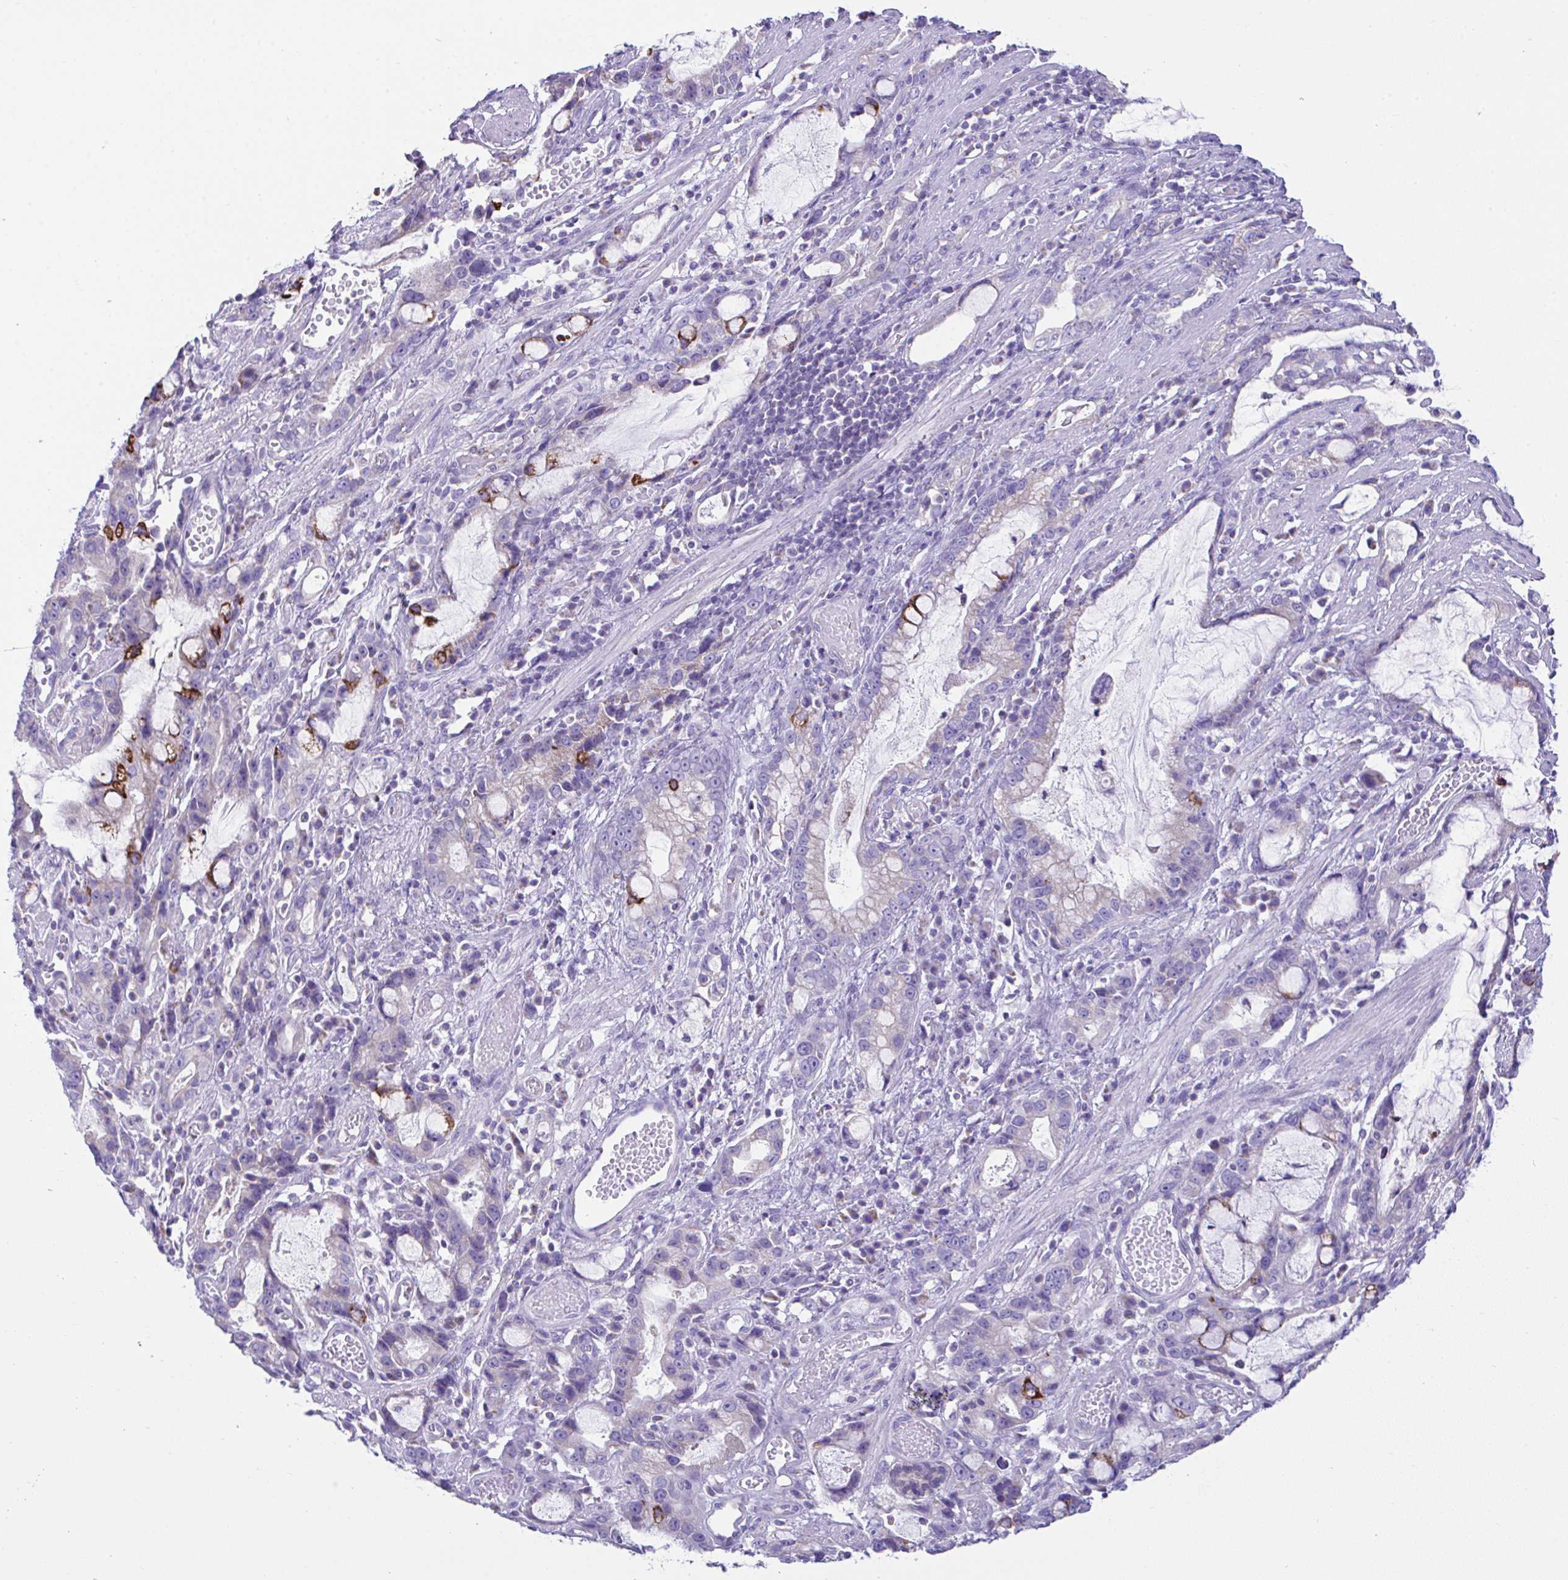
{"staining": {"intensity": "strong", "quantity": "<25%", "location": "cytoplasmic/membranous"}, "tissue": "stomach cancer", "cell_type": "Tumor cells", "image_type": "cancer", "snomed": [{"axis": "morphology", "description": "Adenocarcinoma, NOS"}, {"axis": "topography", "description": "Stomach"}], "caption": "Immunohistochemical staining of adenocarcinoma (stomach) shows strong cytoplasmic/membranous protein positivity in about <25% of tumor cells.", "gene": "NLRP8", "patient": {"sex": "male", "age": 55}}